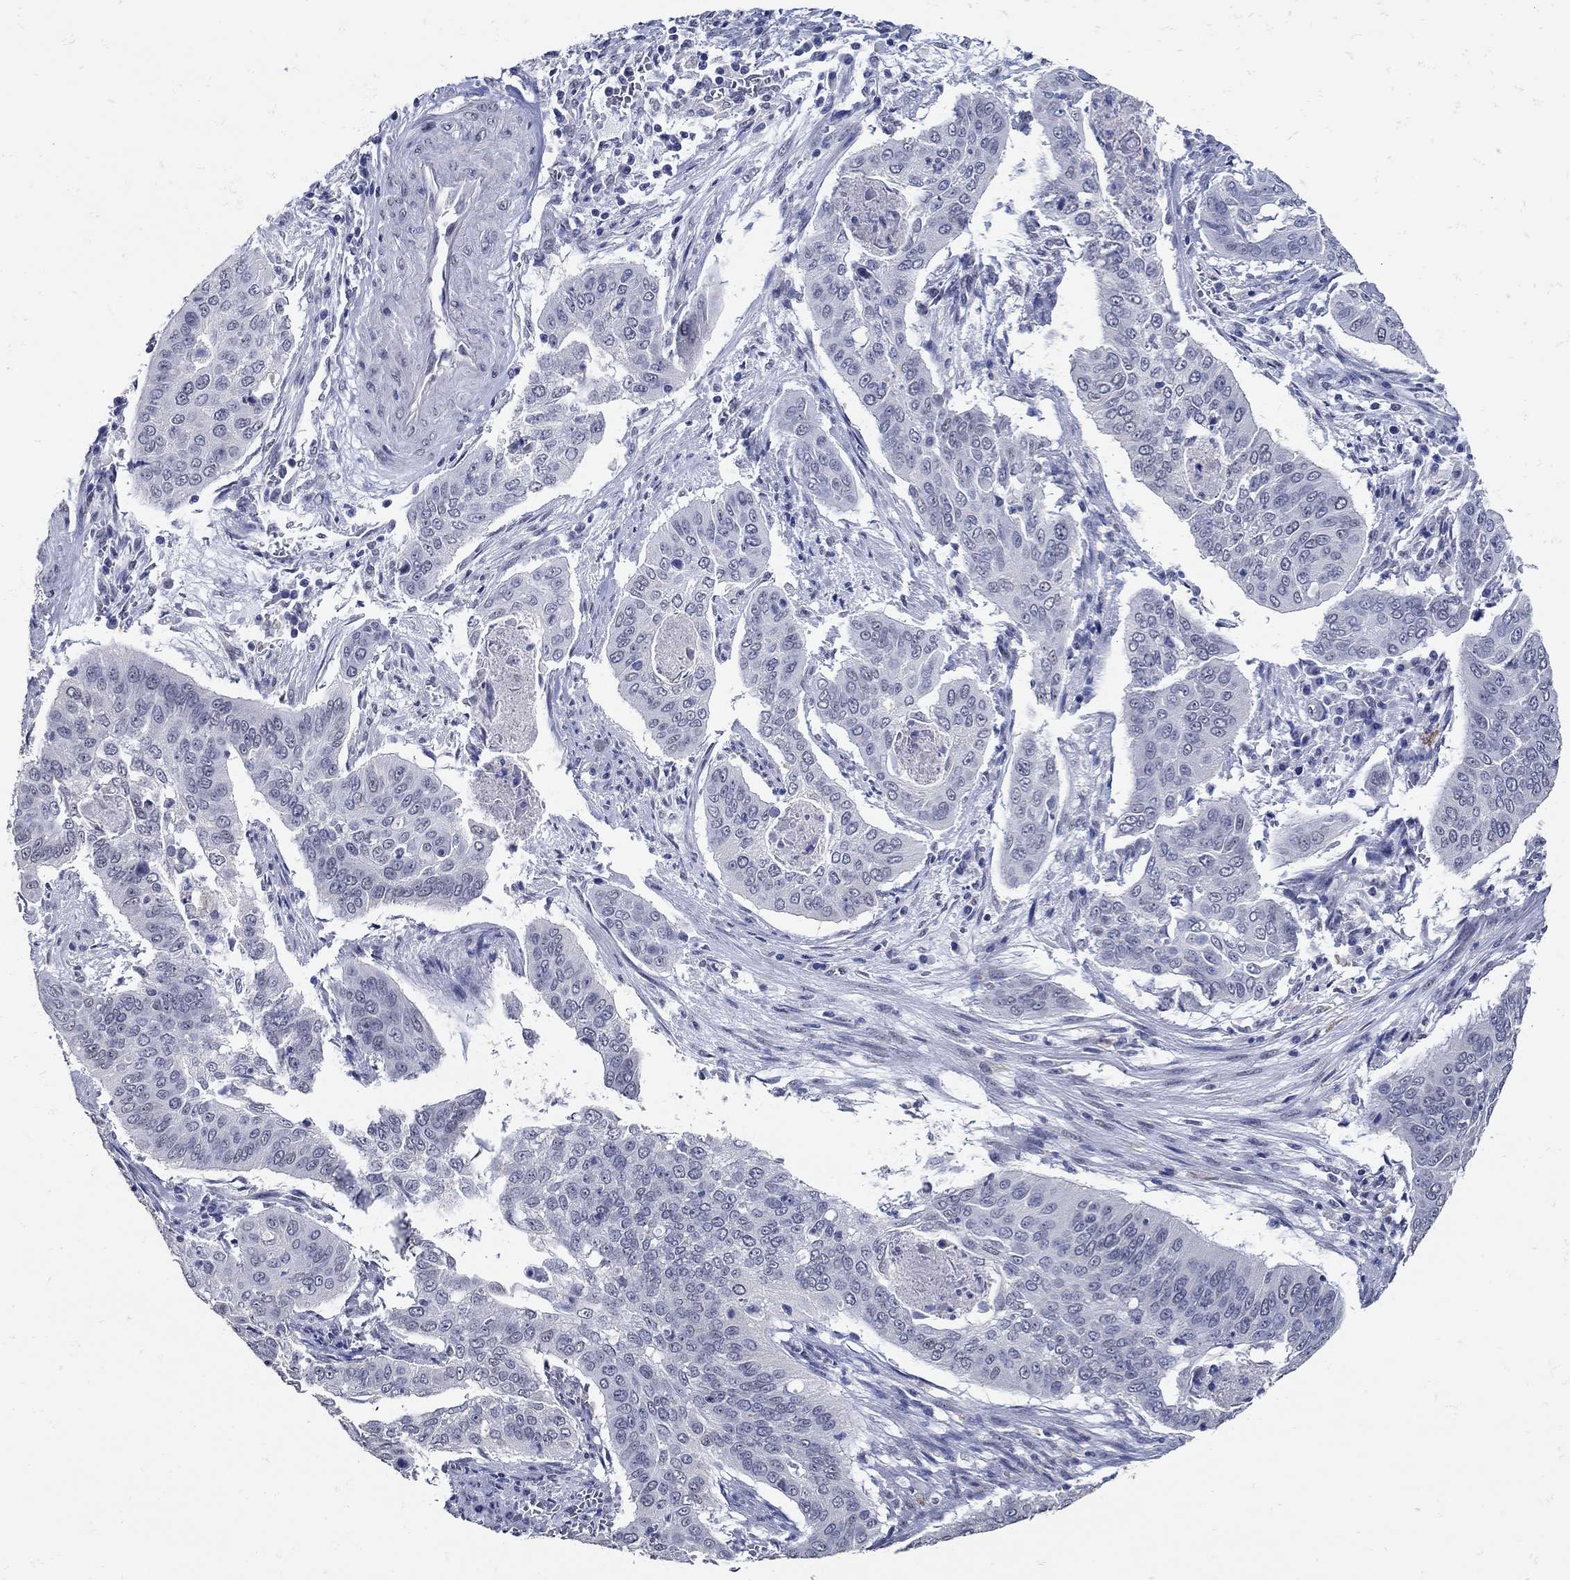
{"staining": {"intensity": "negative", "quantity": "none", "location": "none"}, "tissue": "cervical cancer", "cell_type": "Tumor cells", "image_type": "cancer", "snomed": [{"axis": "morphology", "description": "Squamous cell carcinoma, NOS"}, {"axis": "topography", "description": "Cervix"}], "caption": "High magnification brightfield microscopy of cervical squamous cell carcinoma stained with DAB (3,3'-diaminobenzidine) (brown) and counterstained with hematoxylin (blue): tumor cells show no significant positivity. (Brightfield microscopy of DAB (3,3'-diaminobenzidine) immunohistochemistry at high magnification).", "gene": "KCNN3", "patient": {"sex": "female", "age": 39}}